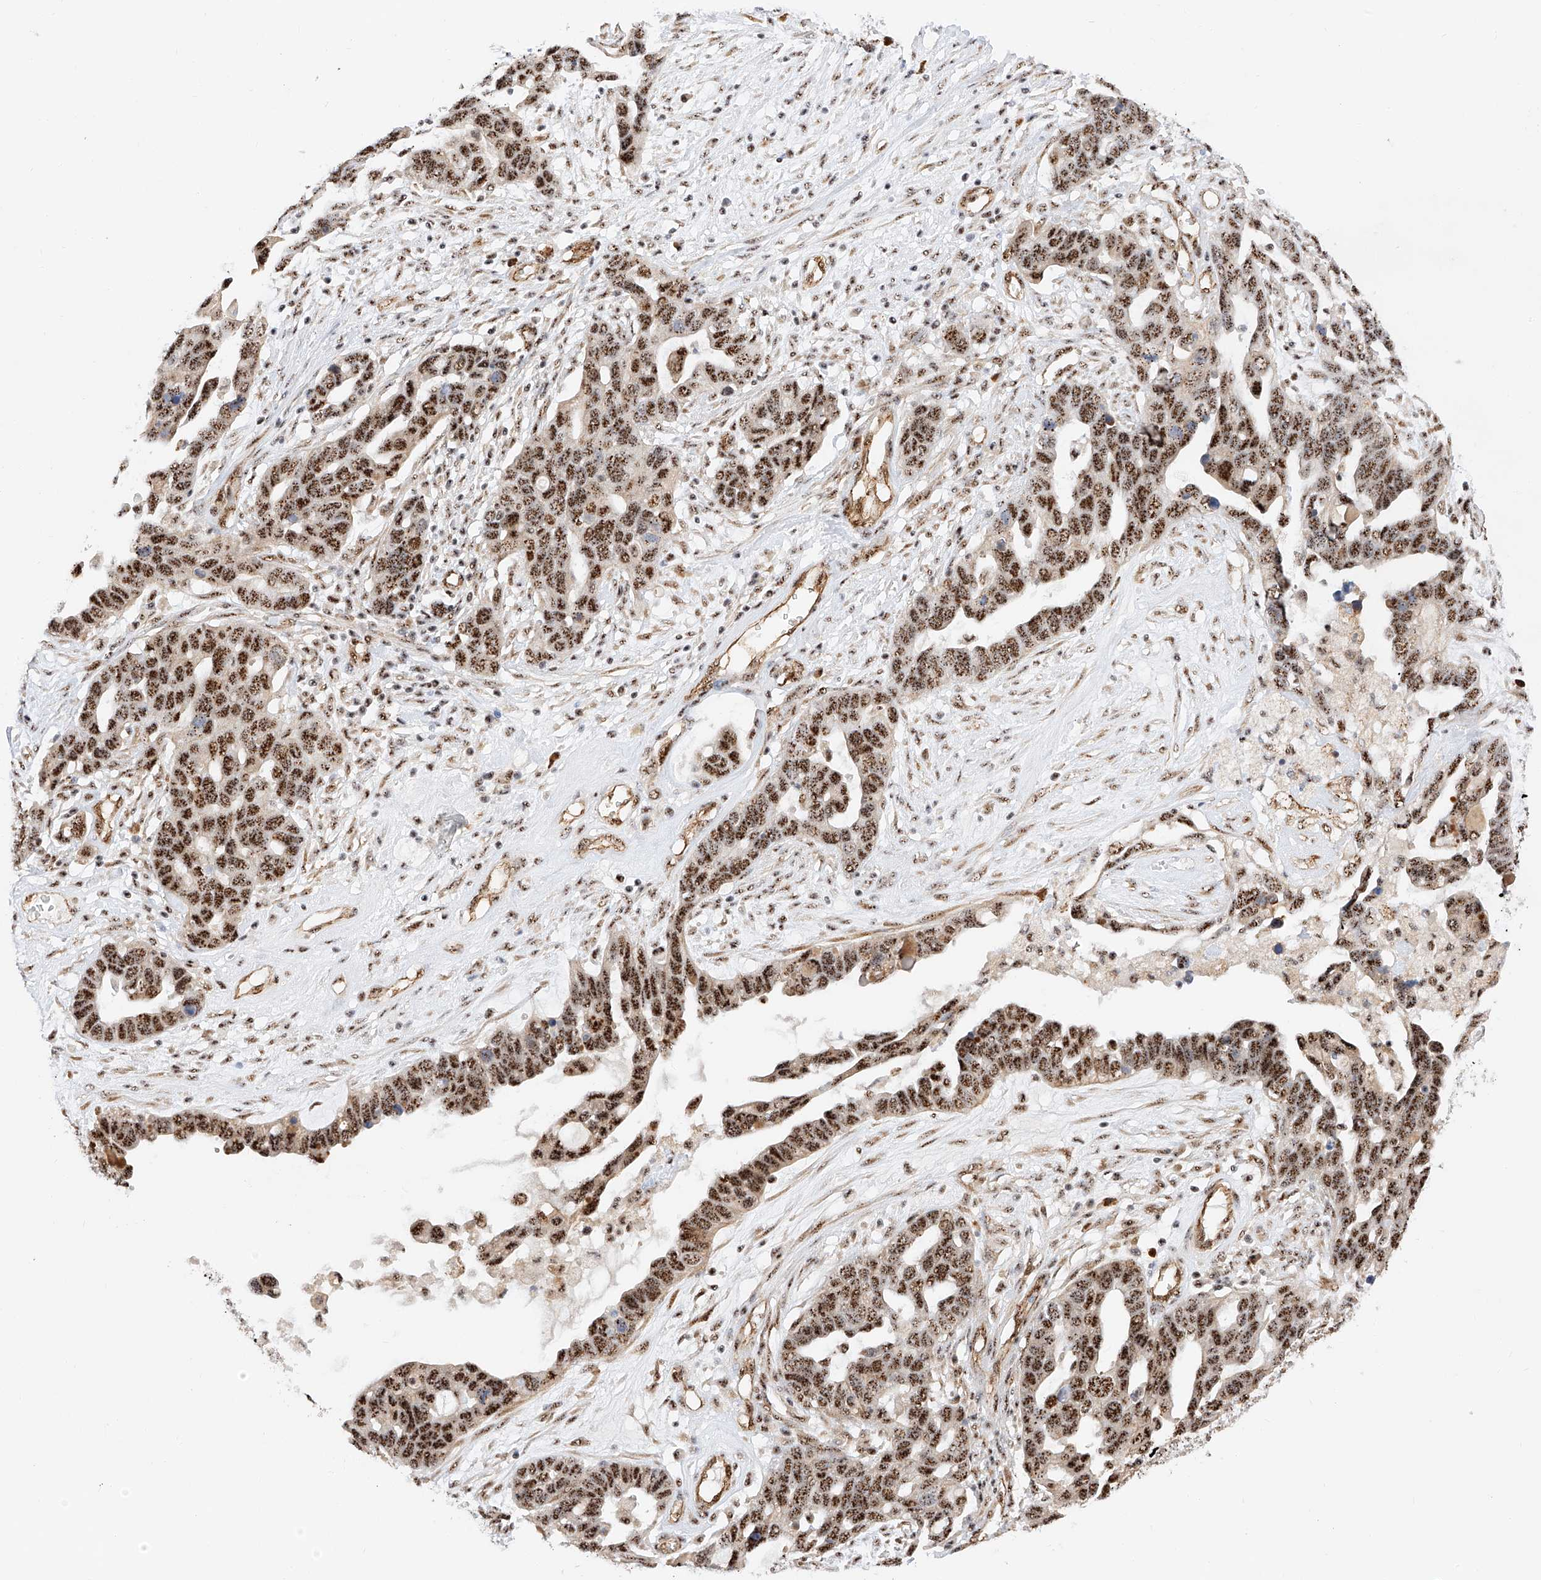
{"staining": {"intensity": "strong", "quantity": ">75%", "location": "nuclear"}, "tissue": "ovarian cancer", "cell_type": "Tumor cells", "image_type": "cancer", "snomed": [{"axis": "morphology", "description": "Cystadenocarcinoma, serous, NOS"}, {"axis": "topography", "description": "Ovary"}], "caption": "Serous cystadenocarcinoma (ovarian) stained for a protein (brown) reveals strong nuclear positive staining in about >75% of tumor cells.", "gene": "ATXN7L2", "patient": {"sex": "female", "age": 54}}